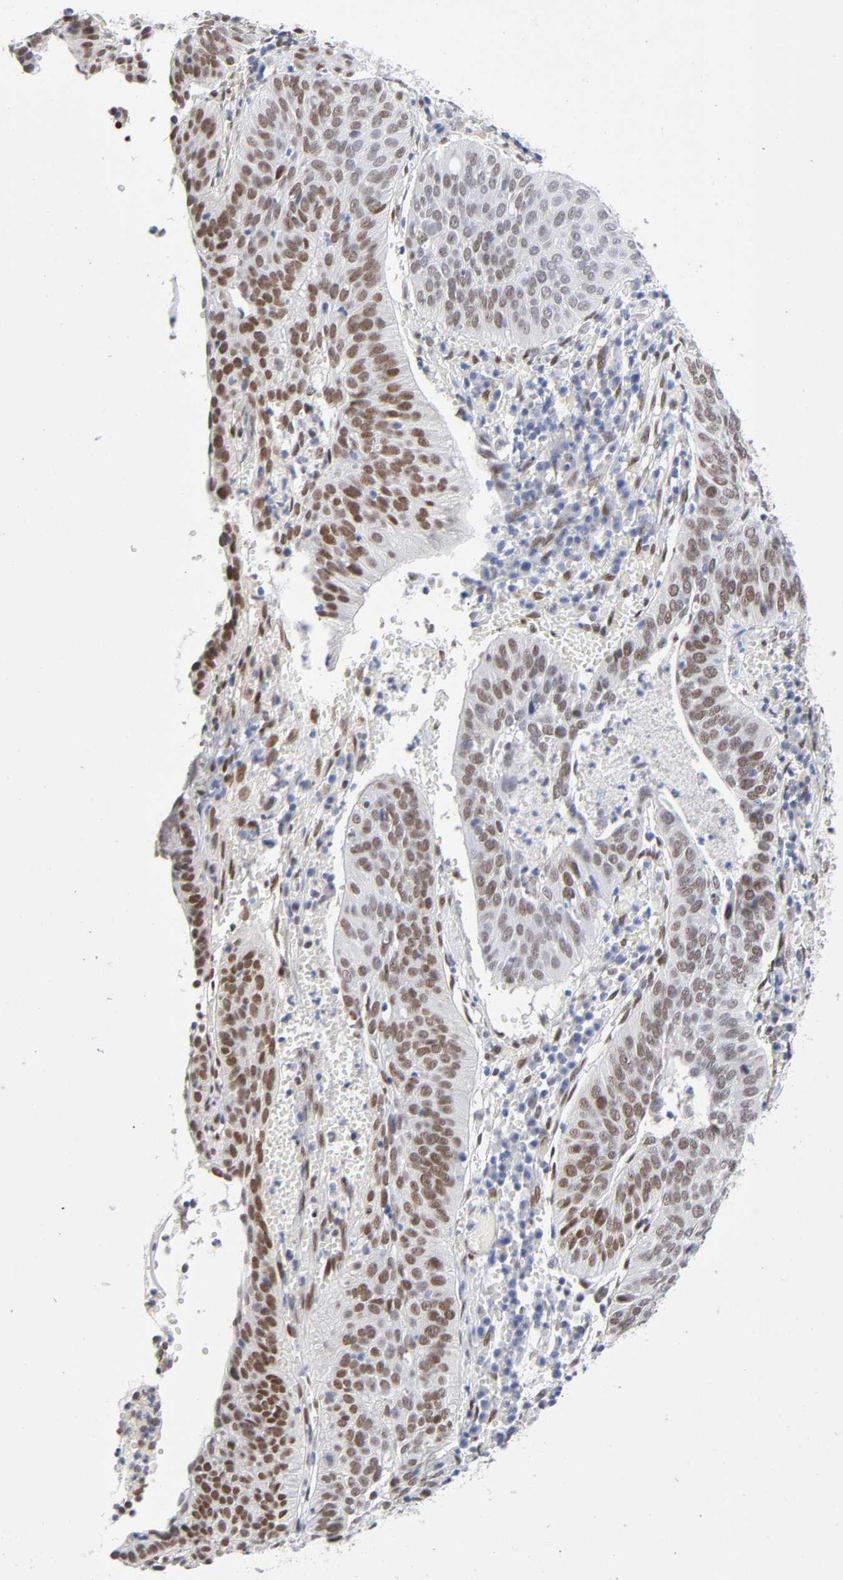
{"staining": {"intensity": "moderate", "quantity": ">75%", "location": "nuclear"}, "tissue": "cervical cancer", "cell_type": "Tumor cells", "image_type": "cancer", "snomed": [{"axis": "morphology", "description": "Squamous cell carcinoma, NOS"}, {"axis": "topography", "description": "Cervix"}], "caption": "Squamous cell carcinoma (cervical) was stained to show a protein in brown. There is medium levels of moderate nuclear expression in approximately >75% of tumor cells. Using DAB (brown) and hematoxylin (blue) stains, captured at high magnification using brightfield microscopy.", "gene": "NFIC", "patient": {"sex": "female", "age": 39}}